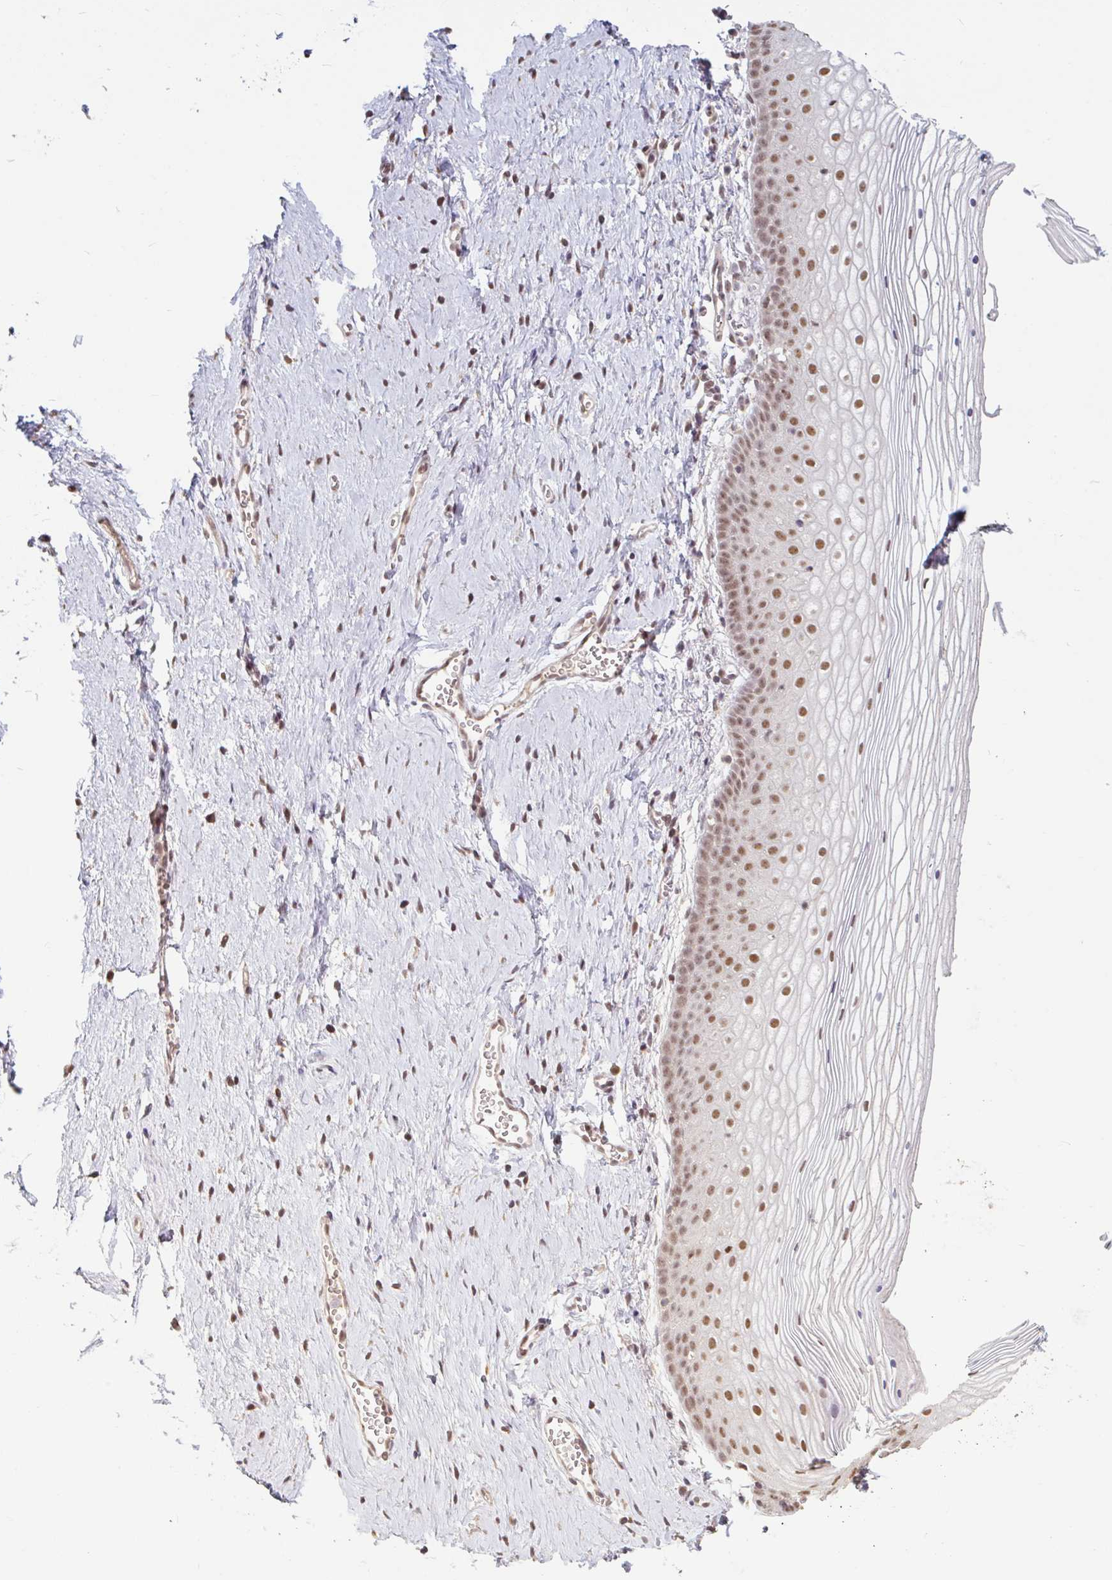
{"staining": {"intensity": "moderate", "quantity": ">75%", "location": "nuclear"}, "tissue": "vagina", "cell_type": "Squamous epithelial cells", "image_type": "normal", "snomed": [{"axis": "morphology", "description": "Normal tissue, NOS"}, {"axis": "topography", "description": "Vagina"}], "caption": "Vagina stained for a protein displays moderate nuclear positivity in squamous epithelial cells.", "gene": "DR1", "patient": {"sex": "female", "age": 56}}